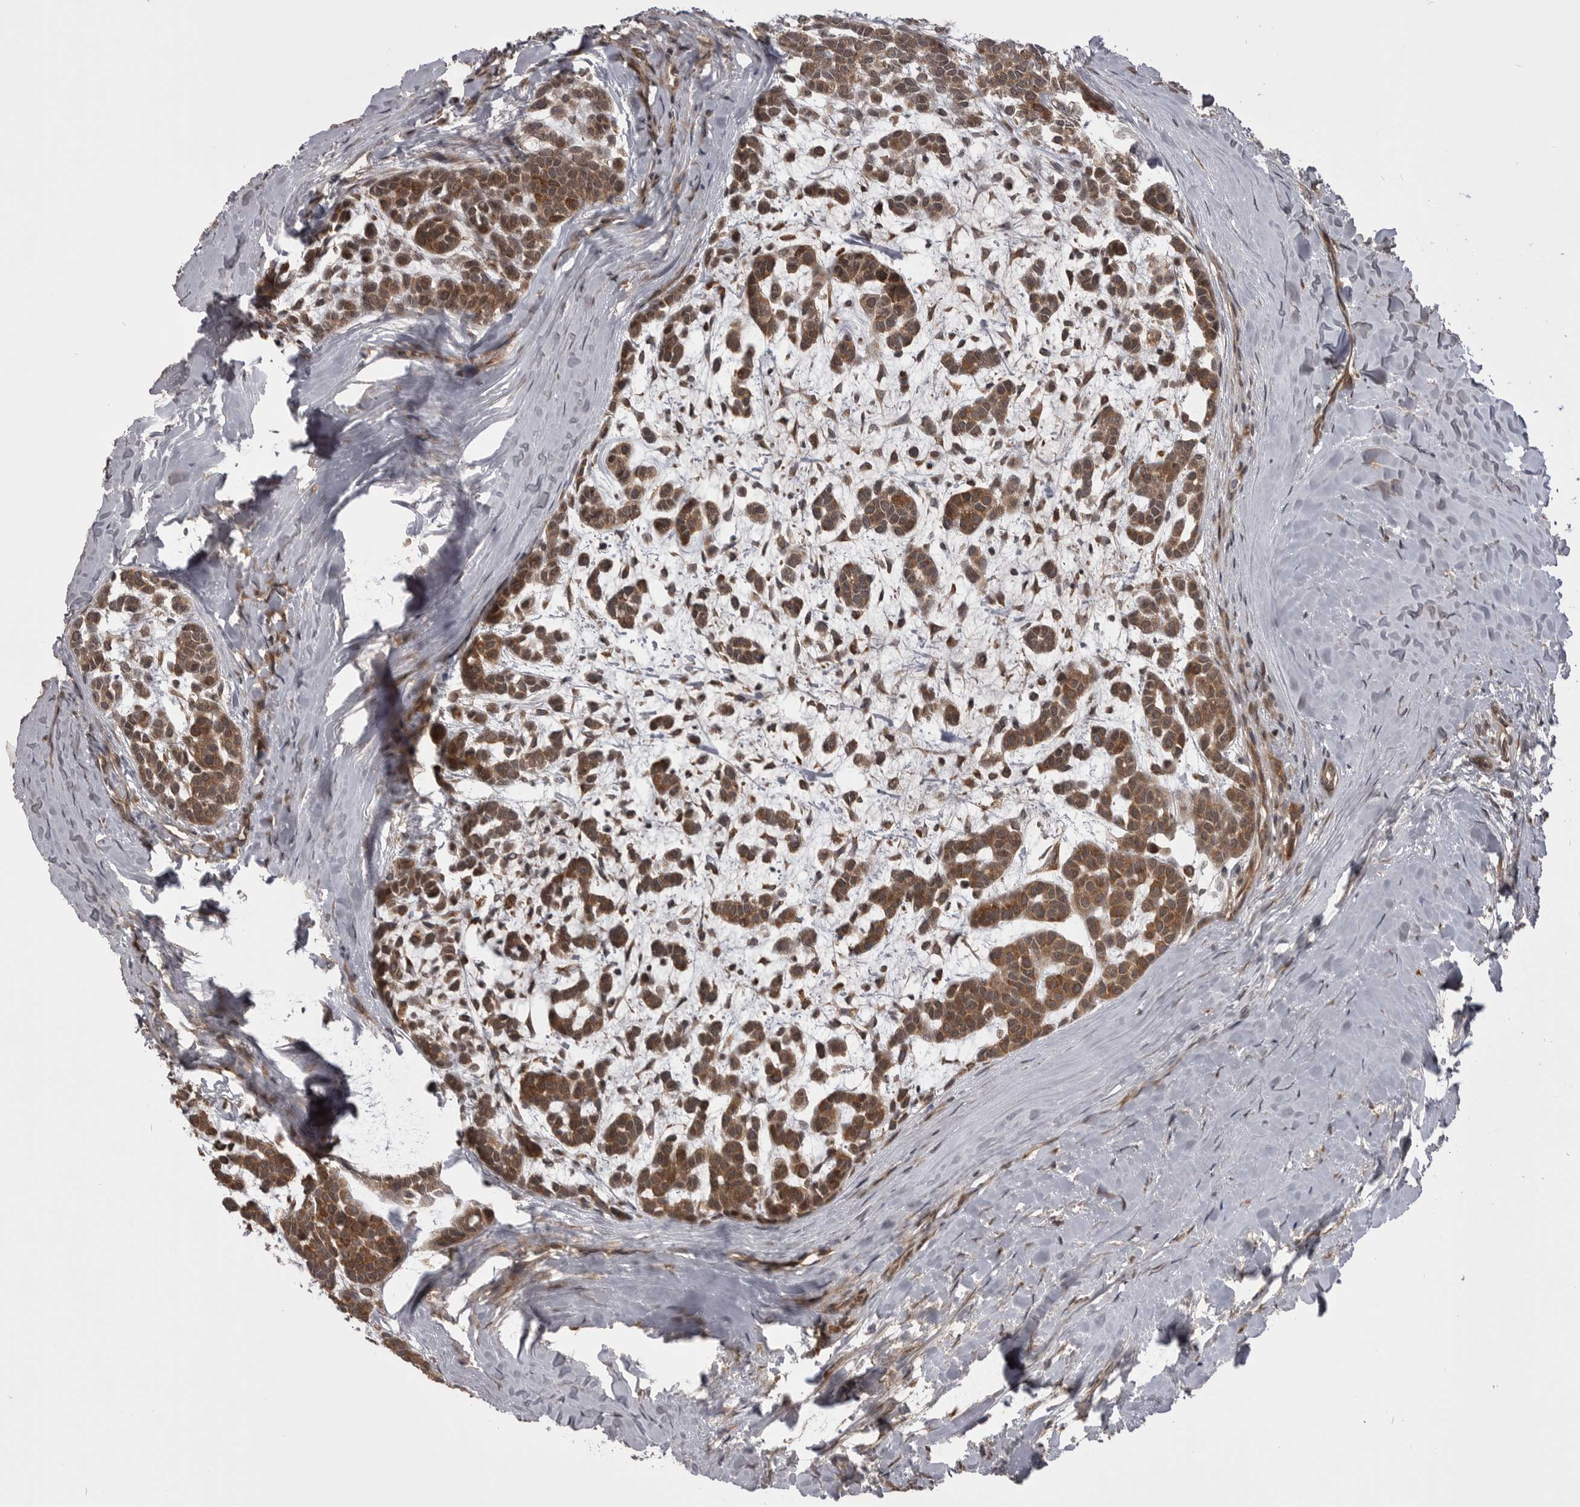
{"staining": {"intensity": "moderate", "quantity": ">75%", "location": "cytoplasmic/membranous"}, "tissue": "head and neck cancer", "cell_type": "Tumor cells", "image_type": "cancer", "snomed": [{"axis": "morphology", "description": "Adenocarcinoma, NOS"}, {"axis": "morphology", "description": "Adenoma, NOS"}, {"axis": "topography", "description": "Head-Neck"}], "caption": "Head and neck cancer was stained to show a protein in brown. There is medium levels of moderate cytoplasmic/membranous expression in about >75% of tumor cells. (IHC, brightfield microscopy, high magnification).", "gene": "PDCL", "patient": {"sex": "female", "age": 55}}